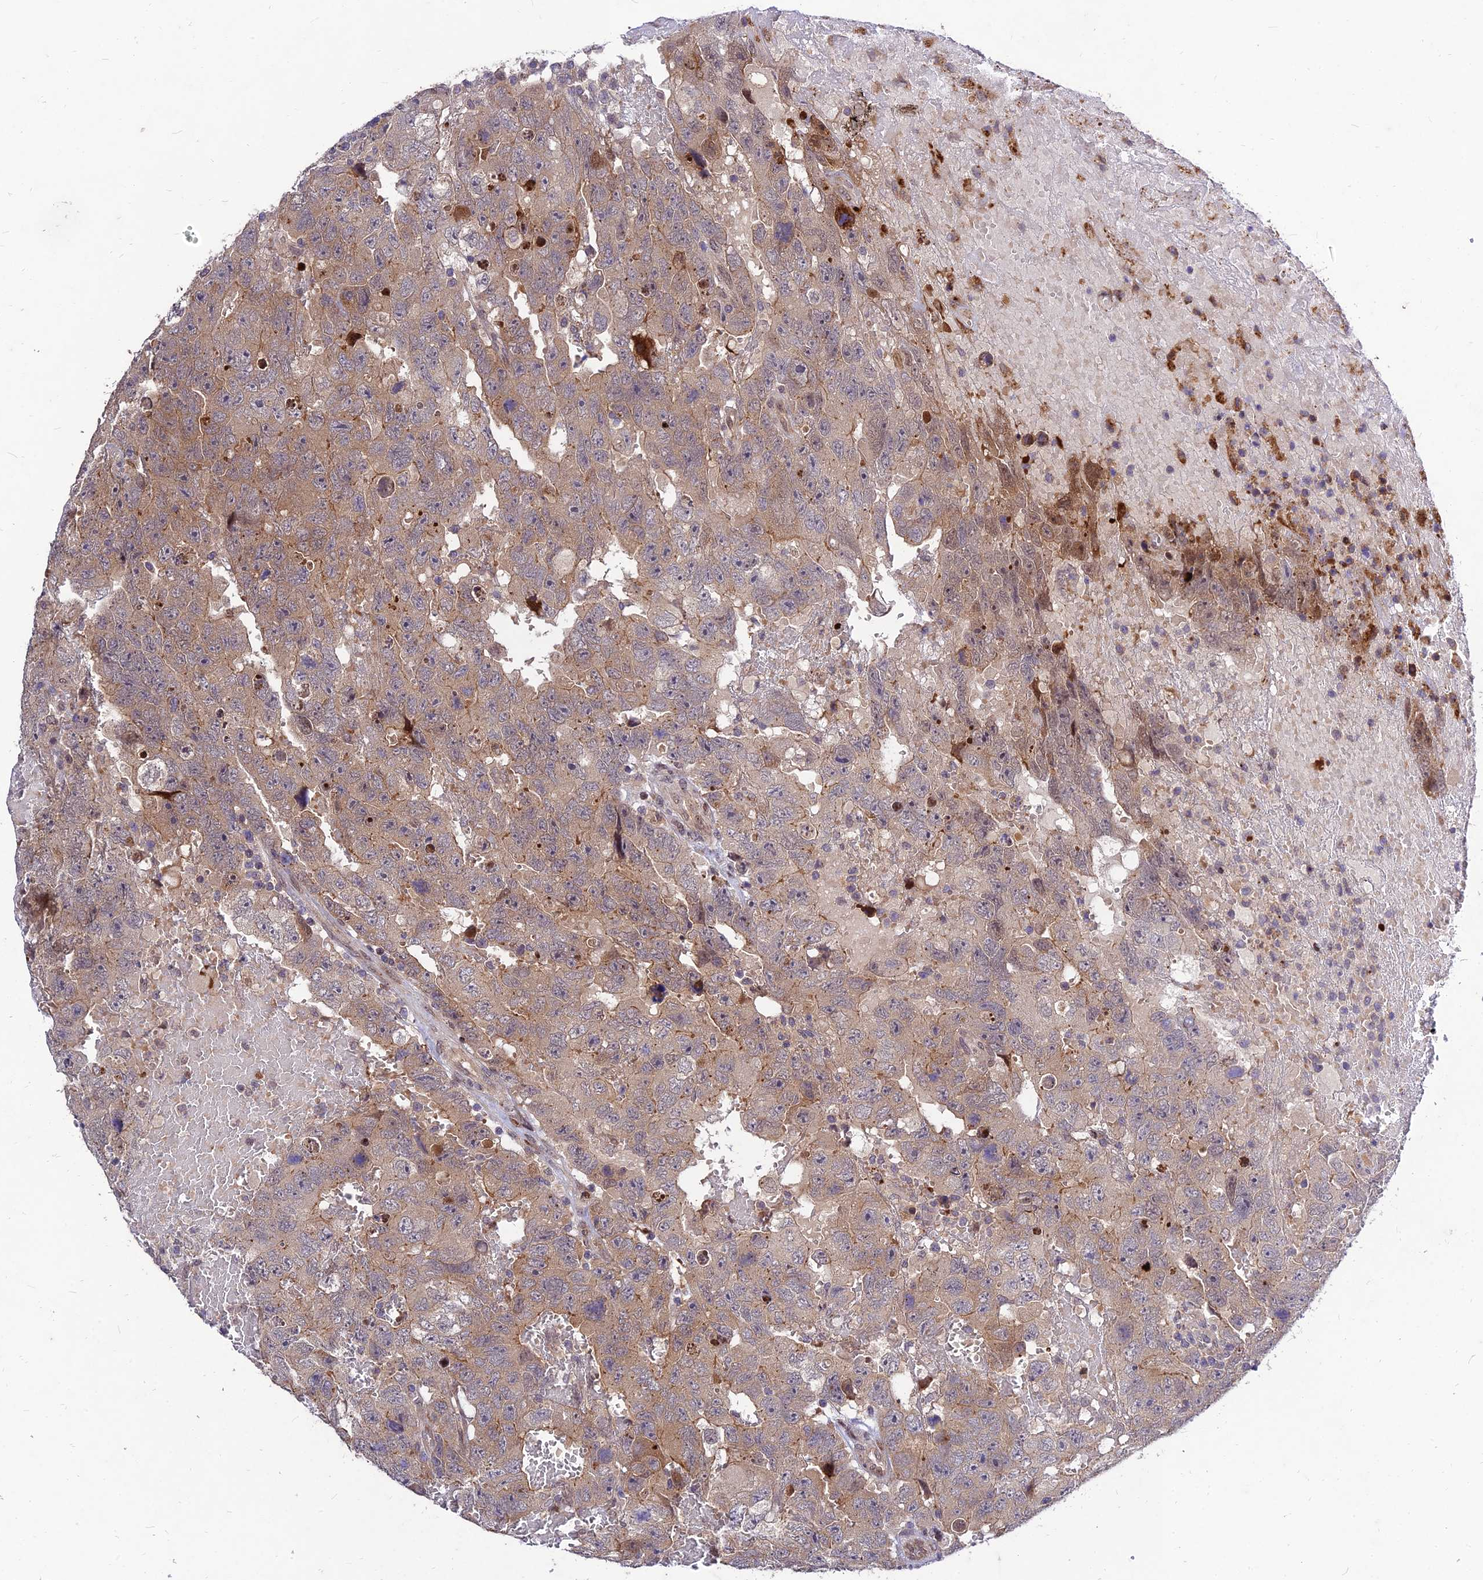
{"staining": {"intensity": "moderate", "quantity": "<25%", "location": "cytoplasmic/membranous"}, "tissue": "testis cancer", "cell_type": "Tumor cells", "image_type": "cancer", "snomed": [{"axis": "morphology", "description": "Carcinoma, Embryonal, NOS"}, {"axis": "topography", "description": "Testis"}], "caption": "Testis cancer (embryonal carcinoma) was stained to show a protein in brown. There is low levels of moderate cytoplasmic/membranous expression in approximately <25% of tumor cells.", "gene": "MKKS", "patient": {"sex": "male", "age": 45}}